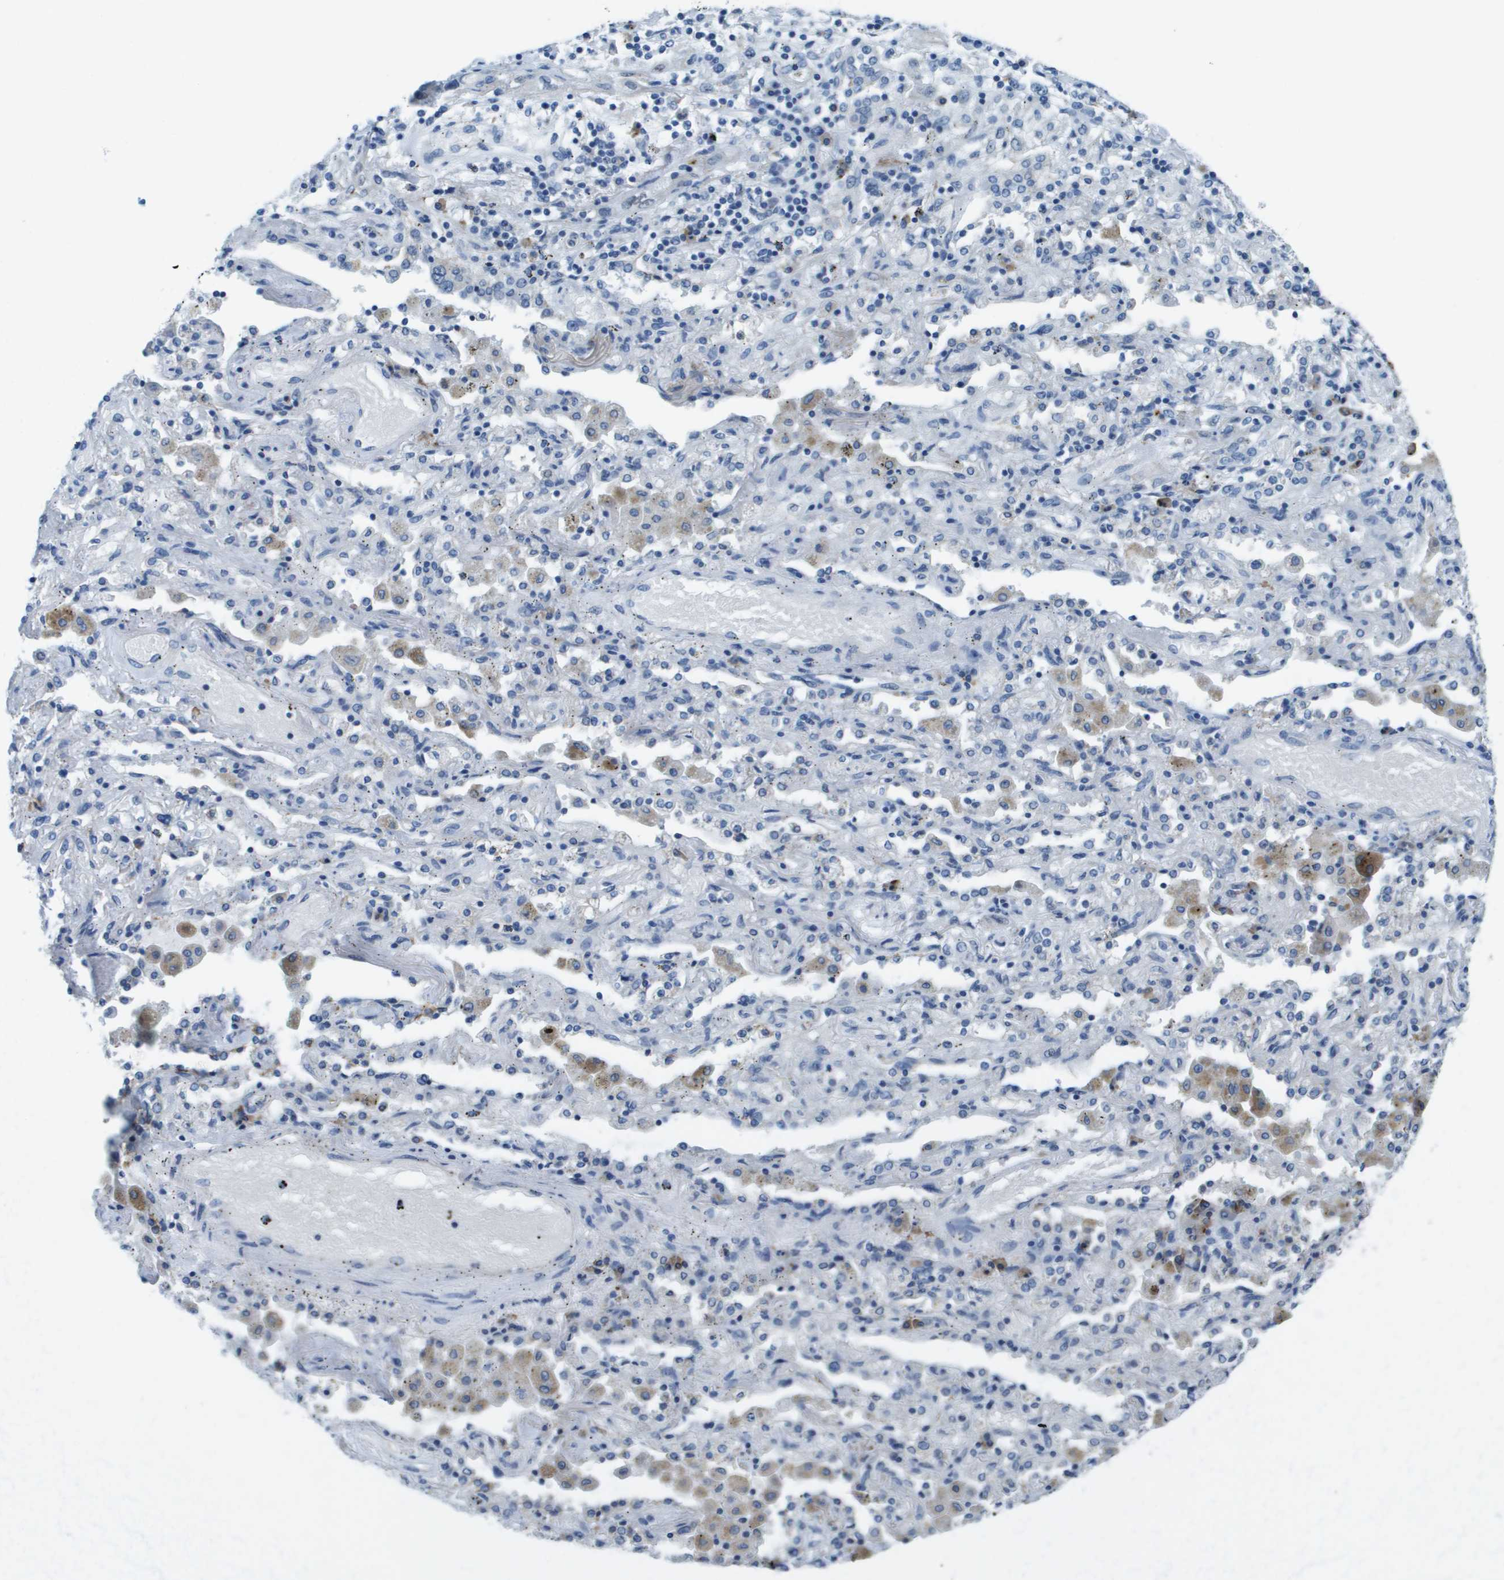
{"staining": {"intensity": "negative", "quantity": "none", "location": "none"}, "tissue": "lung cancer", "cell_type": "Tumor cells", "image_type": "cancer", "snomed": [{"axis": "morphology", "description": "Squamous cell carcinoma, NOS"}, {"axis": "topography", "description": "Lung"}], "caption": "Immunohistochemical staining of lung cancer (squamous cell carcinoma) exhibits no significant expression in tumor cells.", "gene": "SDC1", "patient": {"sex": "female", "age": 47}}